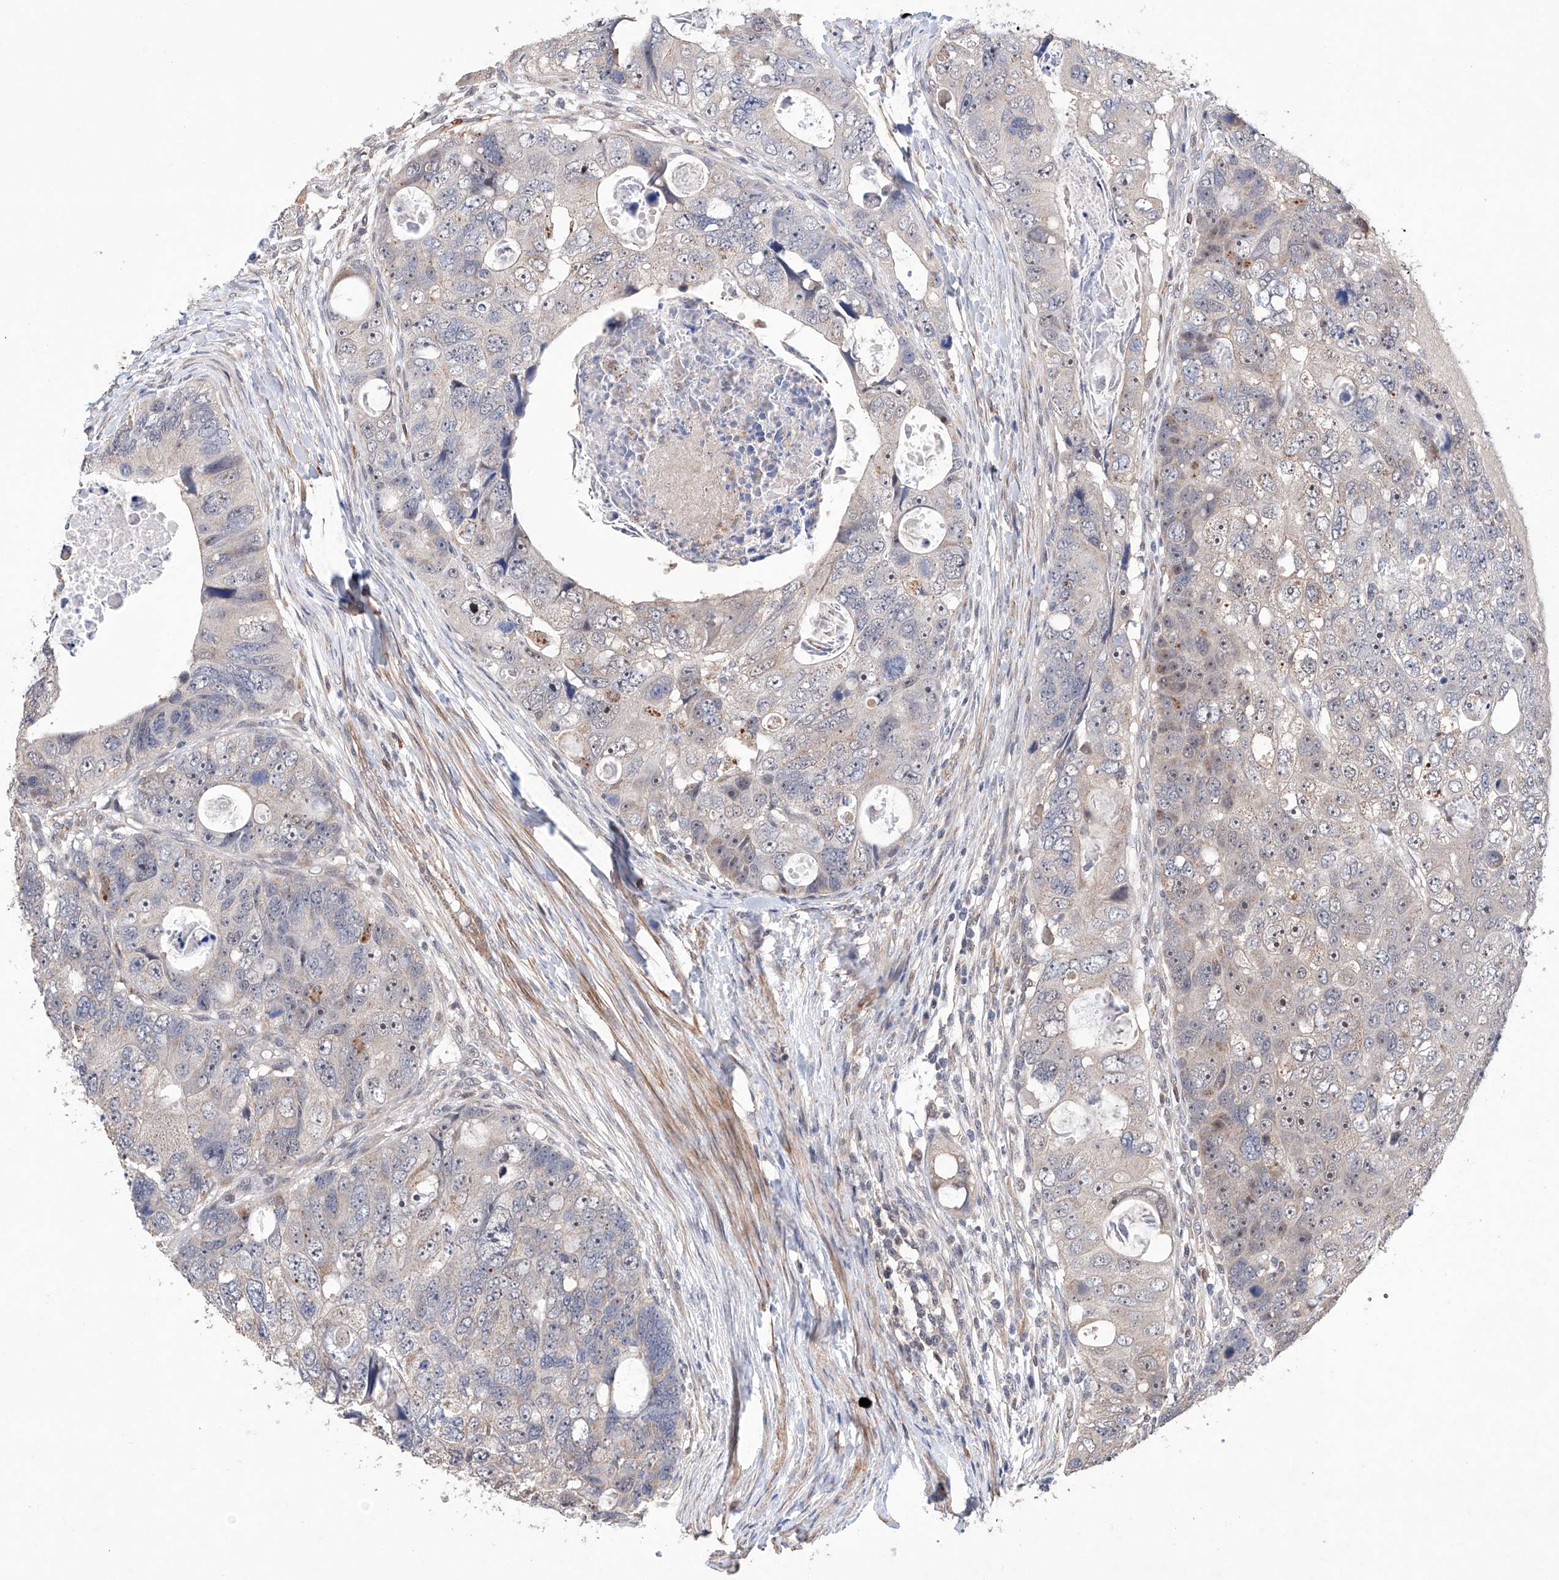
{"staining": {"intensity": "moderate", "quantity": "<25%", "location": "nuclear"}, "tissue": "colorectal cancer", "cell_type": "Tumor cells", "image_type": "cancer", "snomed": [{"axis": "morphology", "description": "Adenocarcinoma, NOS"}, {"axis": "topography", "description": "Rectum"}], "caption": "Immunohistochemistry (DAB (3,3'-diaminobenzidine)) staining of adenocarcinoma (colorectal) shows moderate nuclear protein positivity in about <25% of tumor cells. Immunohistochemistry stains the protein of interest in brown and the nuclei are stained blue.", "gene": "AFG1L", "patient": {"sex": "male", "age": 59}}